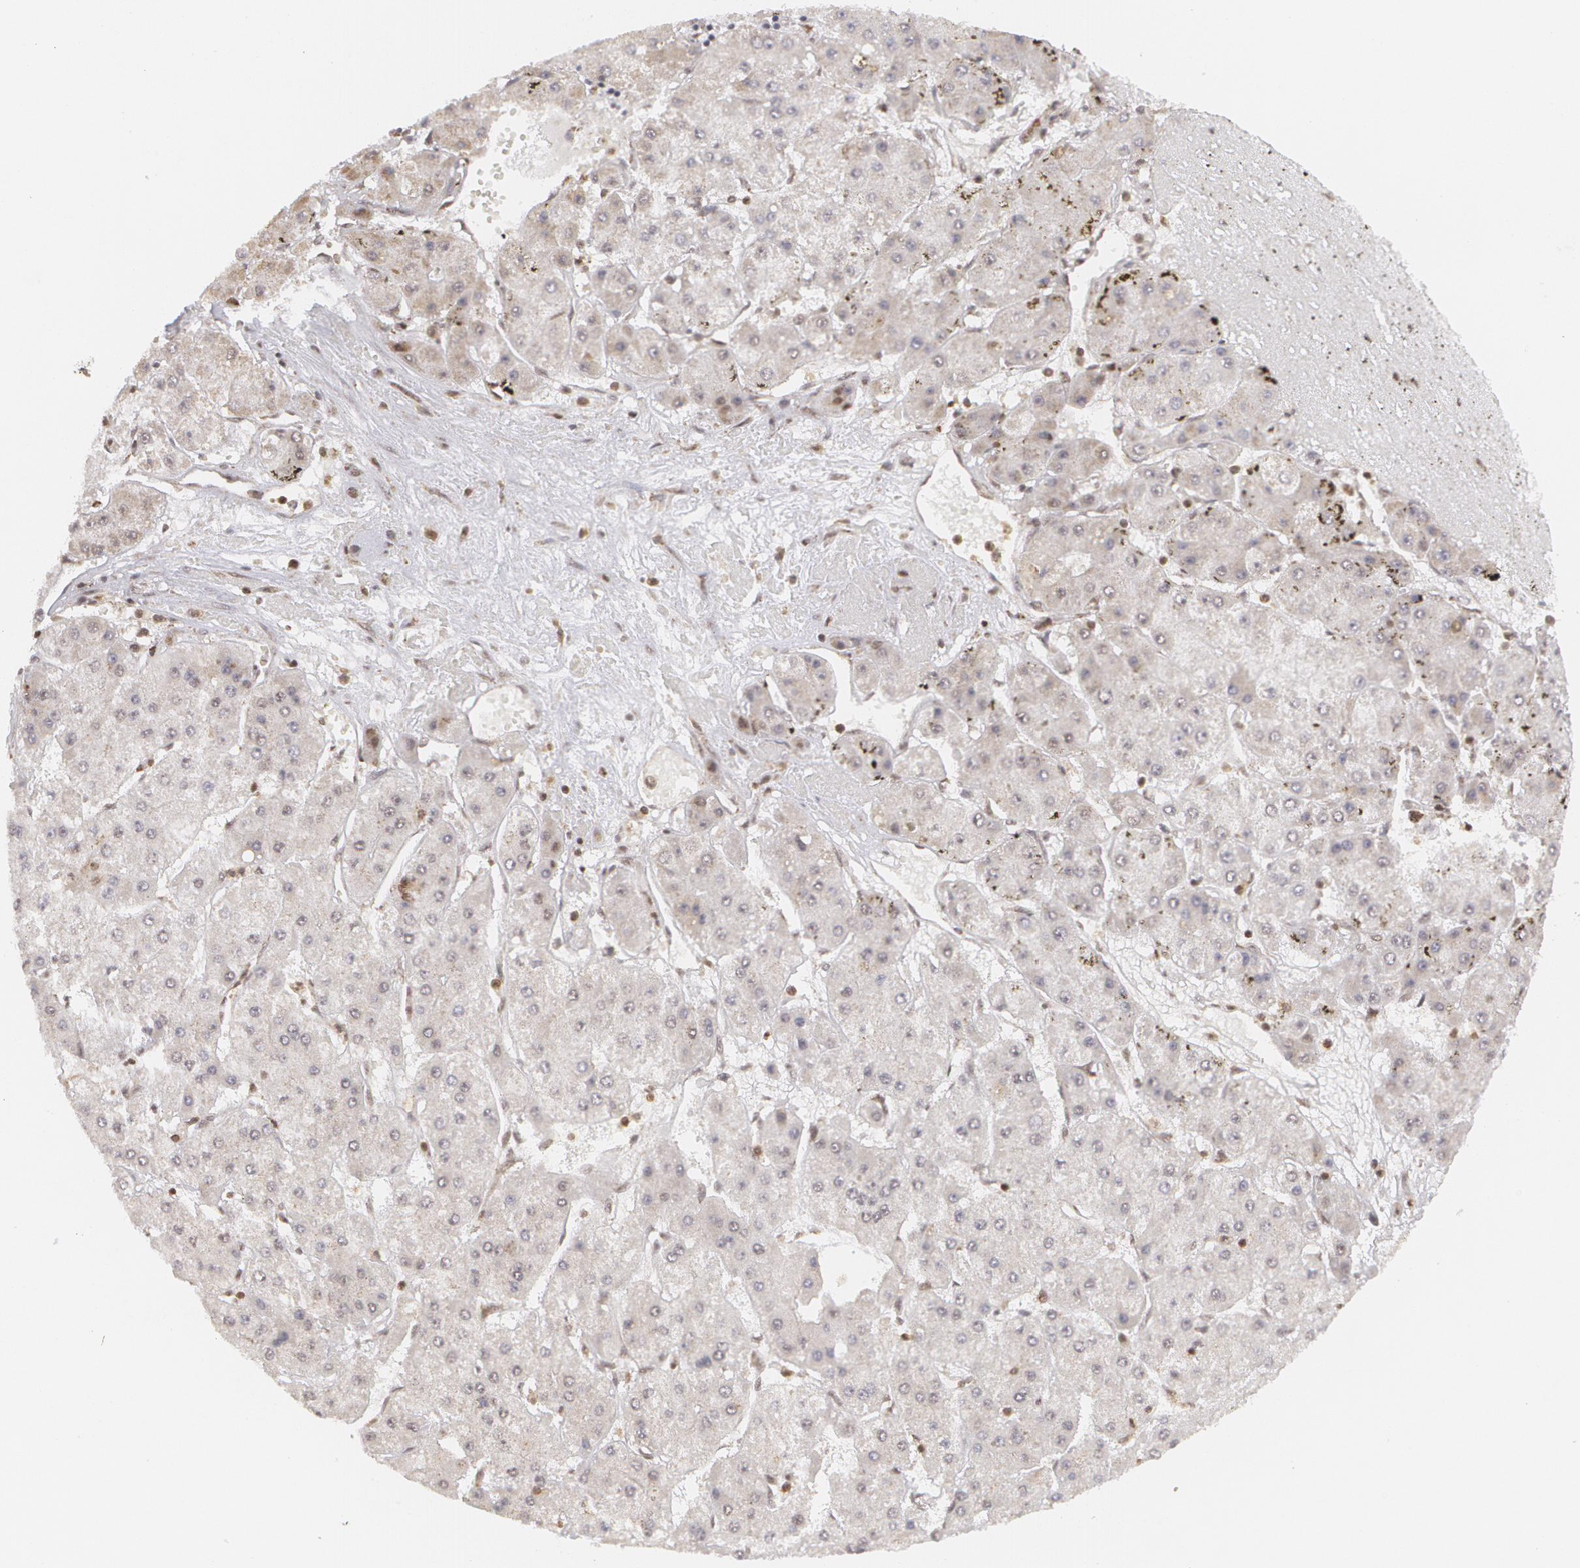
{"staining": {"intensity": "weak", "quantity": "<25%", "location": "nuclear"}, "tissue": "liver cancer", "cell_type": "Tumor cells", "image_type": "cancer", "snomed": [{"axis": "morphology", "description": "Carcinoma, Hepatocellular, NOS"}, {"axis": "topography", "description": "Liver"}], "caption": "A histopathology image of human liver cancer (hepatocellular carcinoma) is negative for staining in tumor cells.", "gene": "MXD1", "patient": {"sex": "female", "age": 52}}